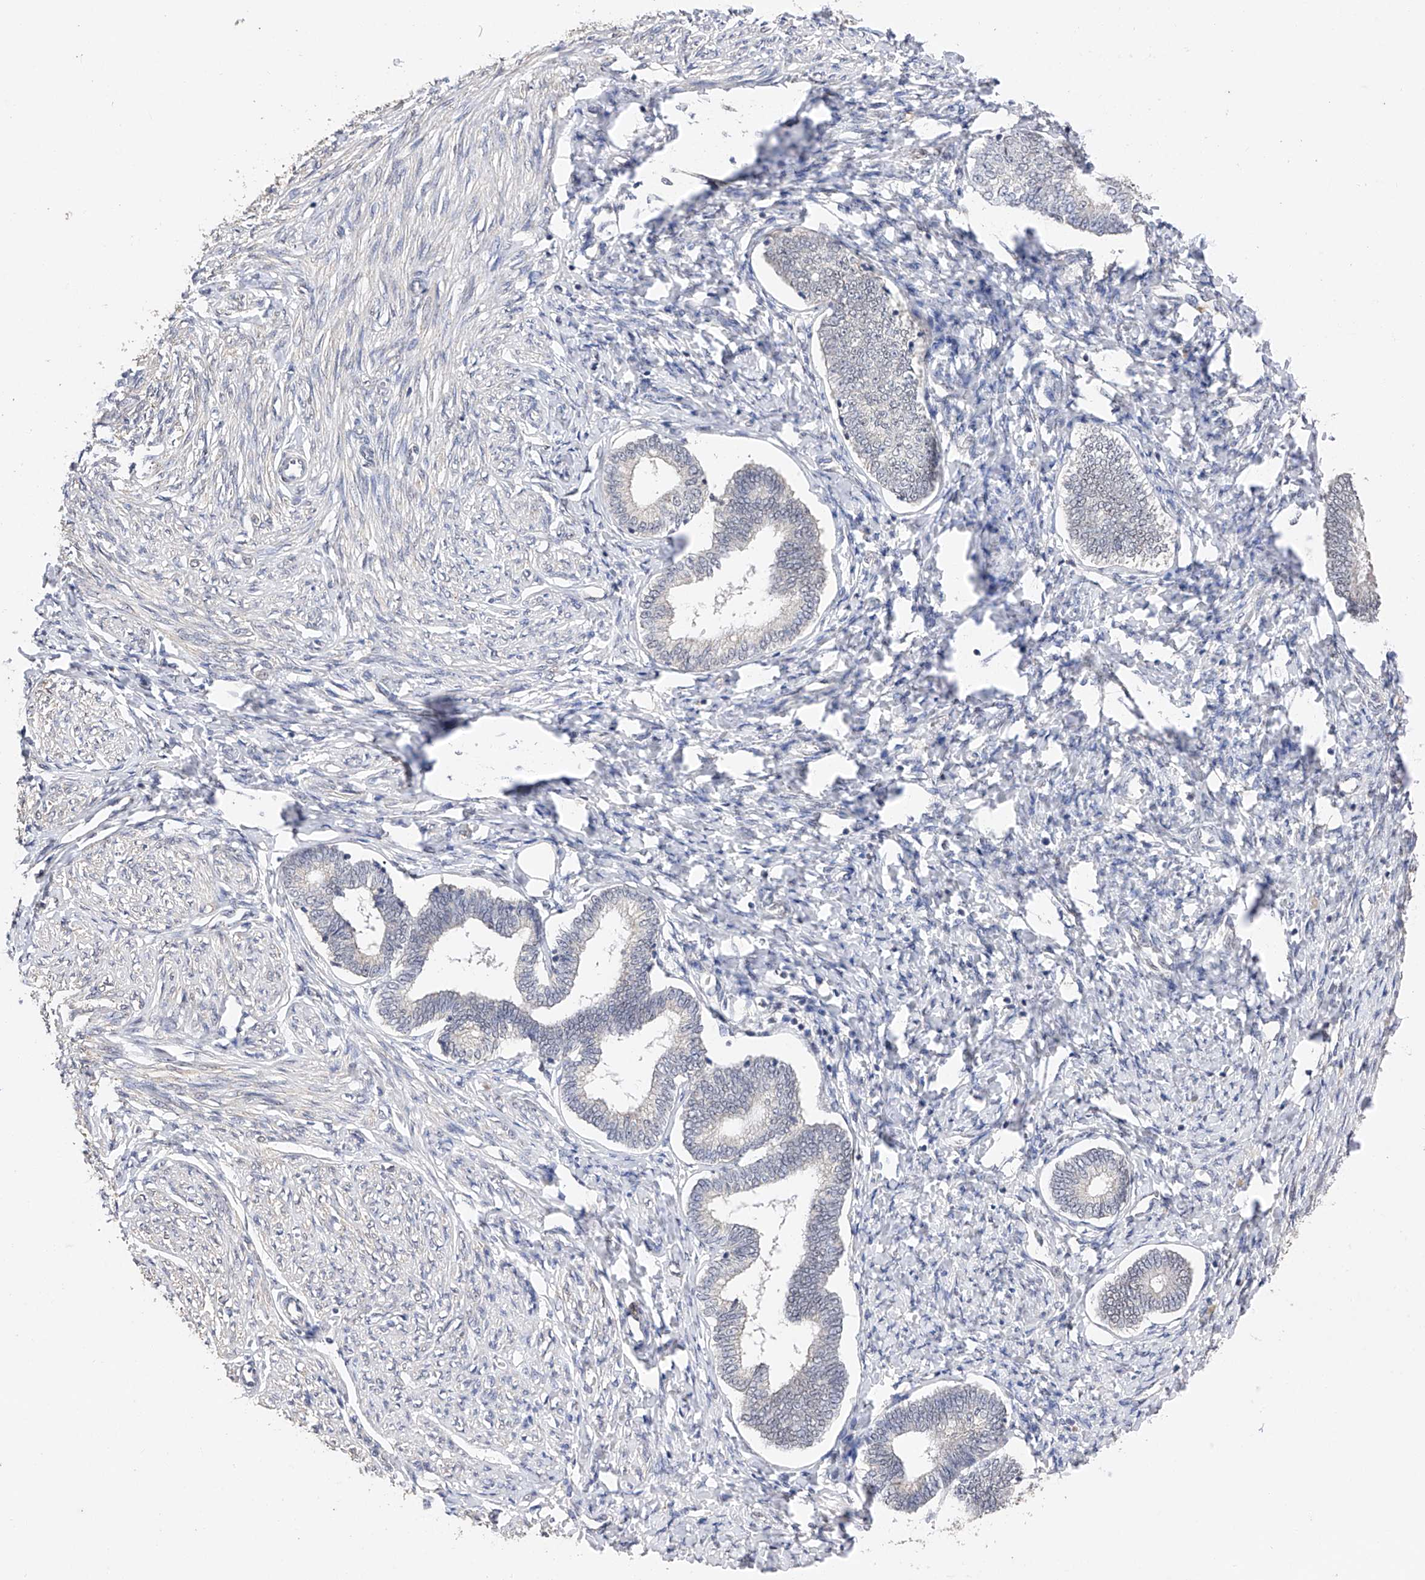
{"staining": {"intensity": "negative", "quantity": "none", "location": "none"}, "tissue": "endometrium", "cell_type": "Cells in endometrial stroma", "image_type": "normal", "snomed": [{"axis": "morphology", "description": "Normal tissue, NOS"}, {"axis": "topography", "description": "Endometrium"}], "caption": "This is a image of immunohistochemistry staining of unremarkable endometrium, which shows no positivity in cells in endometrial stroma. (Immunohistochemistry, brightfield microscopy, high magnification).", "gene": "DMAP1", "patient": {"sex": "female", "age": 72}}